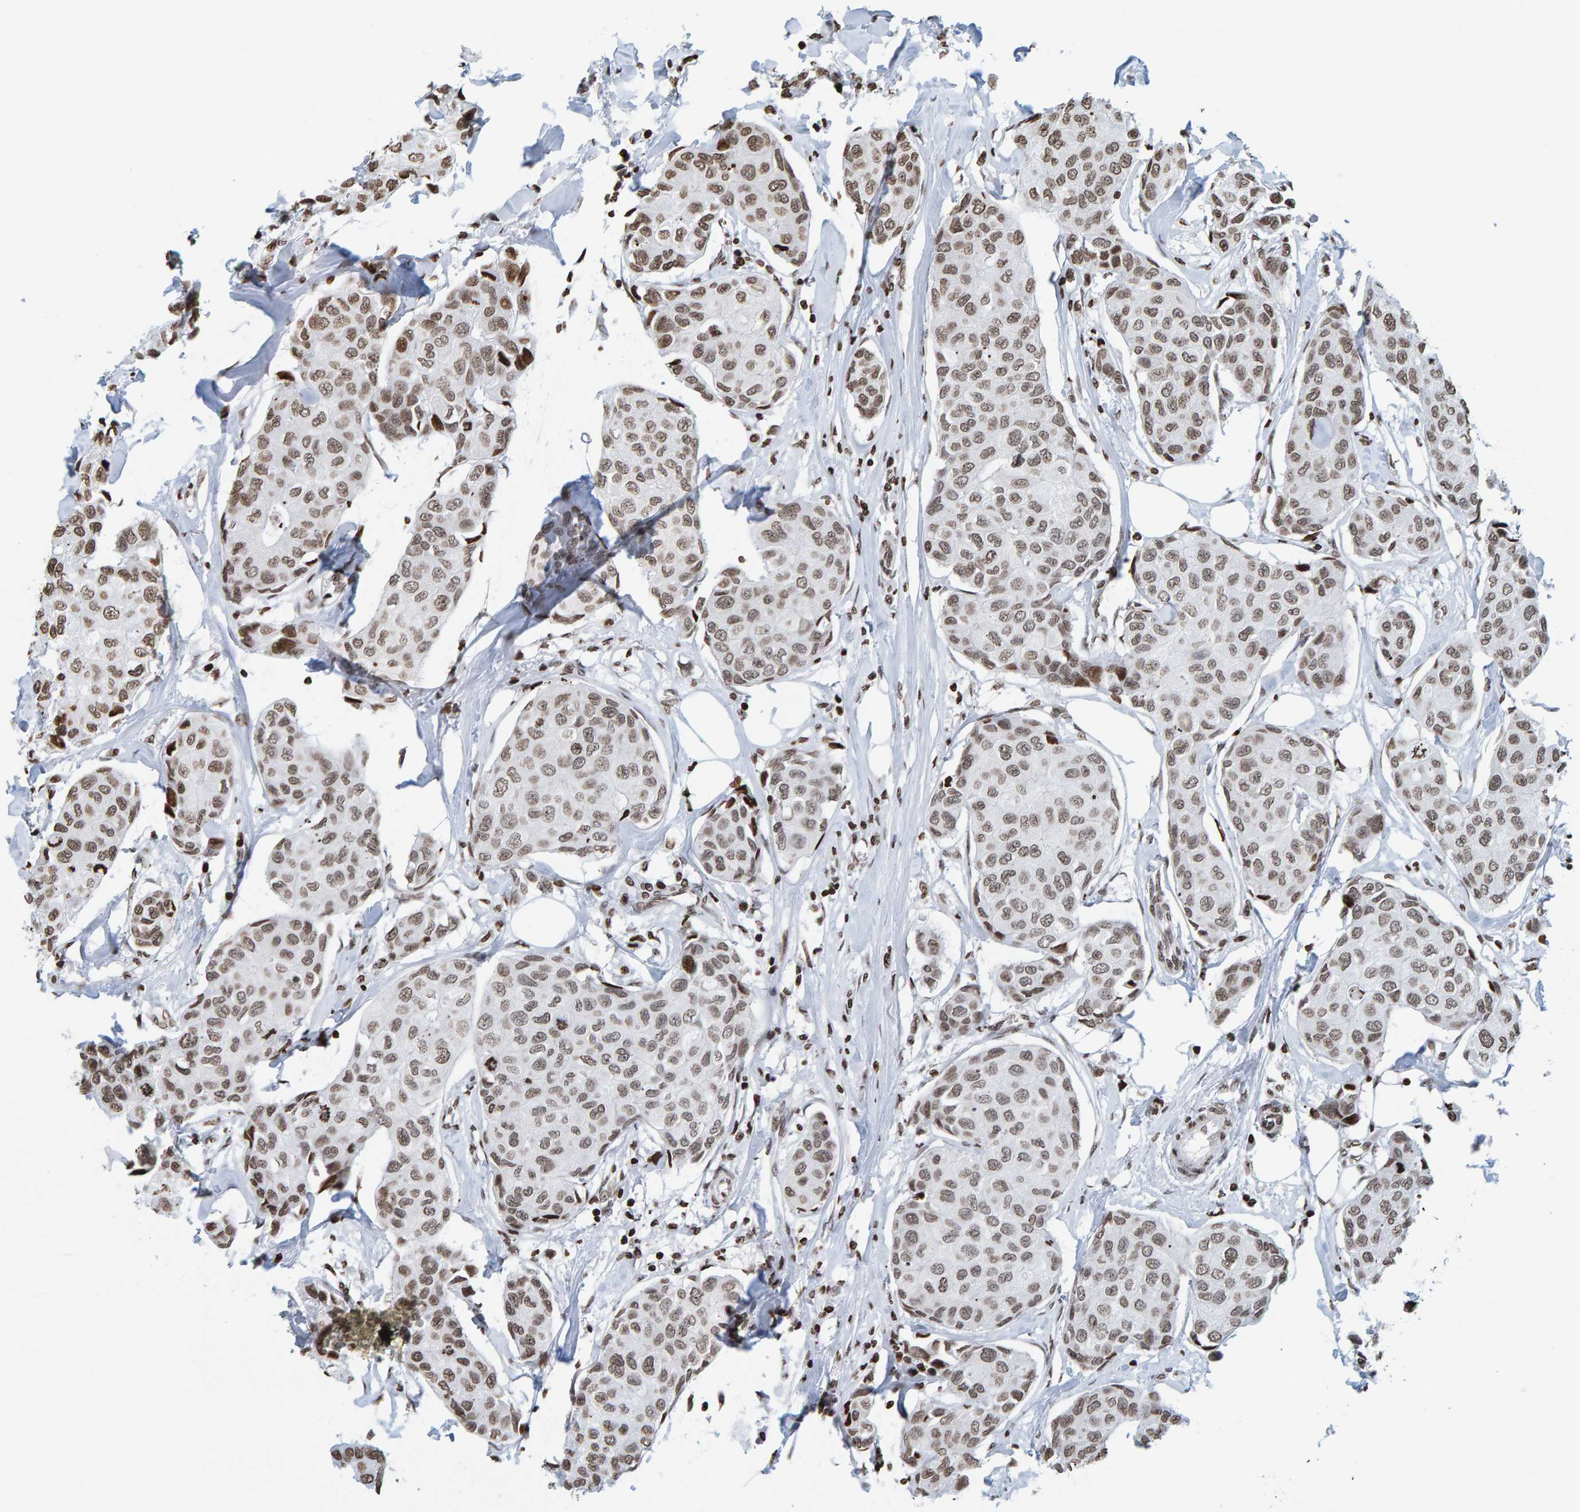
{"staining": {"intensity": "moderate", "quantity": ">75%", "location": "nuclear"}, "tissue": "breast cancer", "cell_type": "Tumor cells", "image_type": "cancer", "snomed": [{"axis": "morphology", "description": "Duct carcinoma"}, {"axis": "topography", "description": "Breast"}], "caption": "DAB immunohistochemical staining of human breast cancer demonstrates moderate nuclear protein staining in approximately >75% of tumor cells.", "gene": "BRF2", "patient": {"sex": "female", "age": 80}}